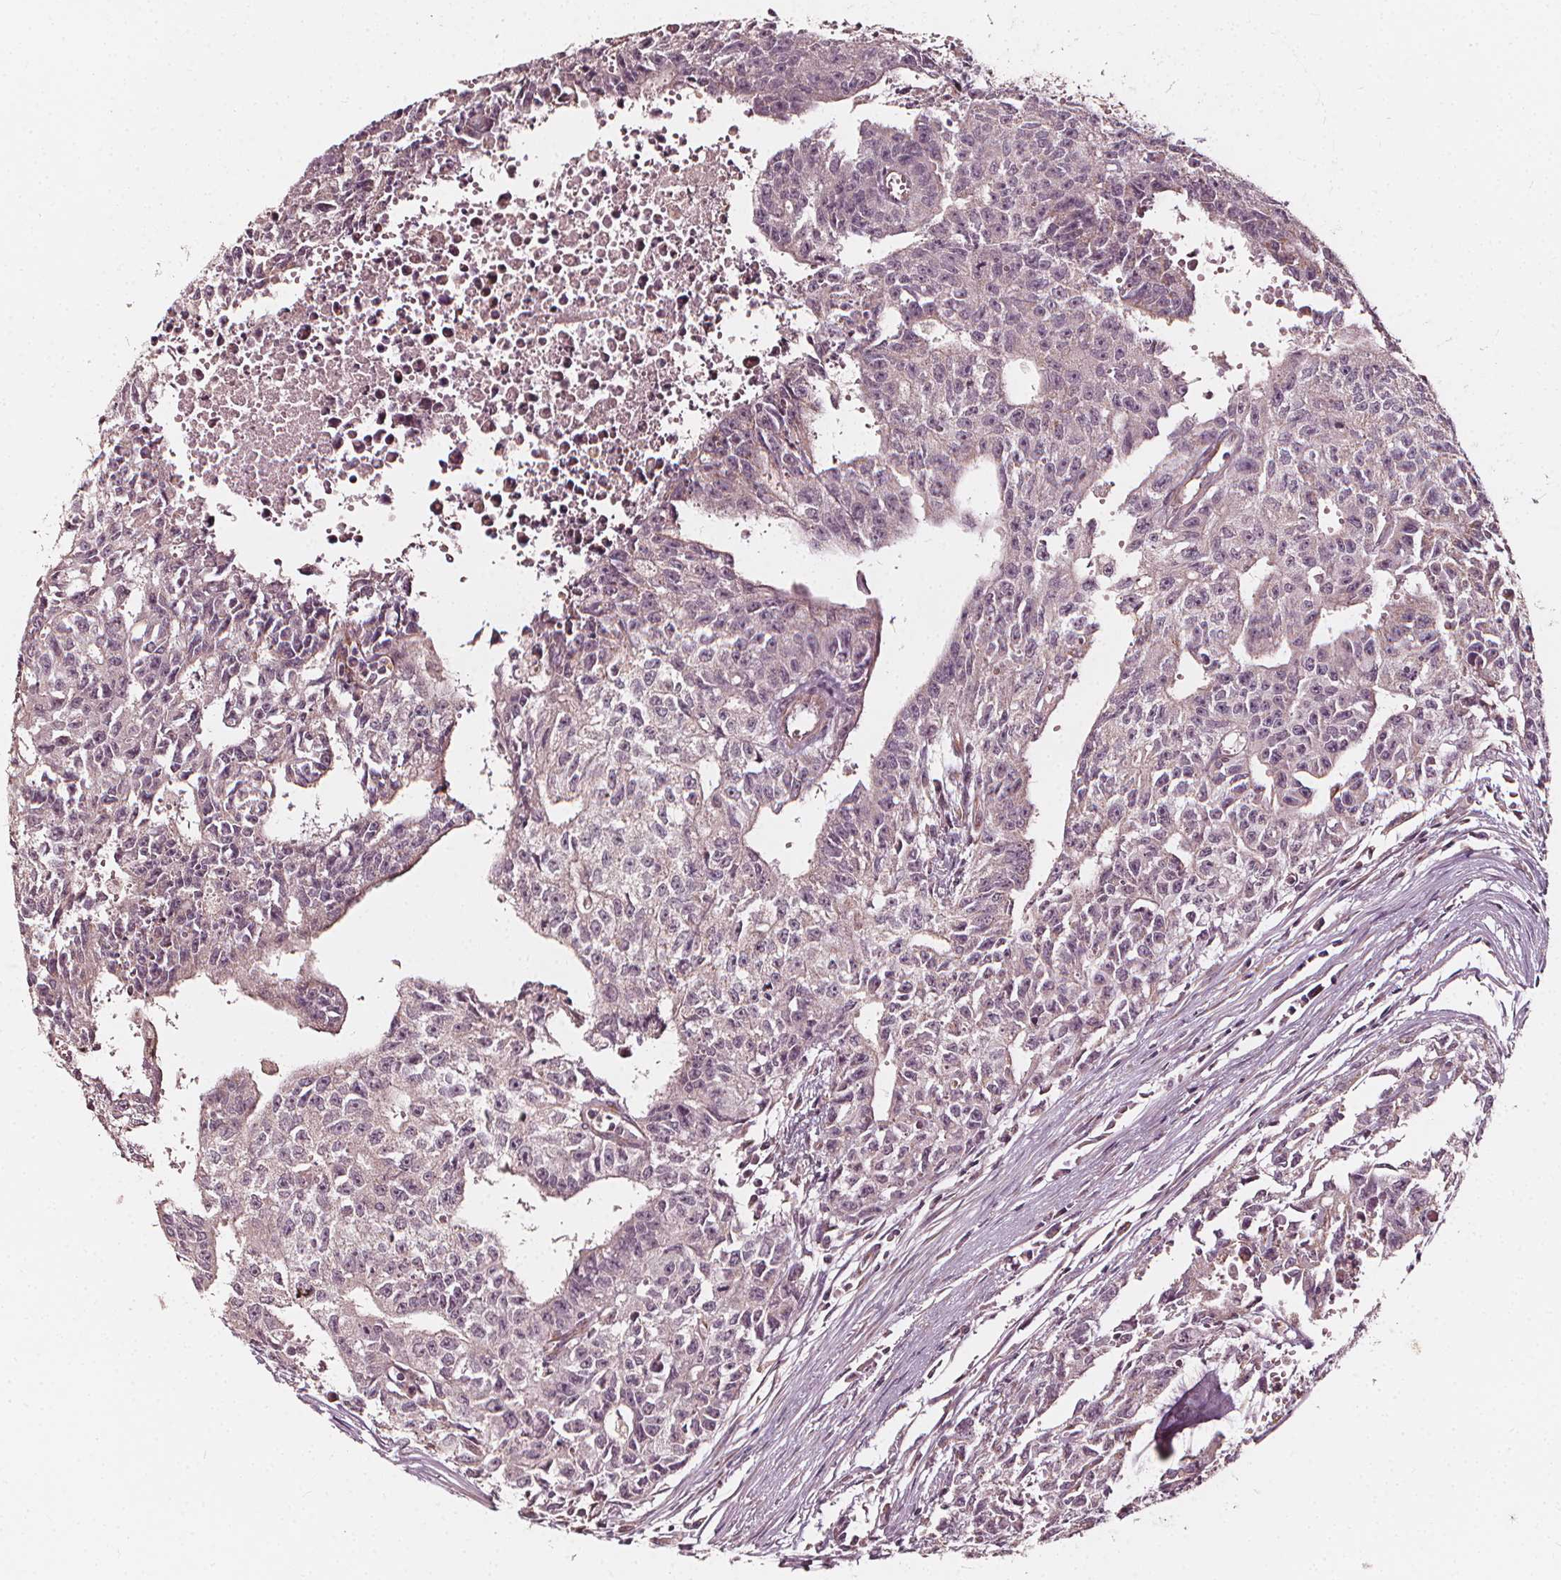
{"staining": {"intensity": "moderate", "quantity": "<25%", "location": "nuclear"}, "tissue": "testis cancer", "cell_type": "Tumor cells", "image_type": "cancer", "snomed": [{"axis": "morphology", "description": "Carcinoma, Embryonal, NOS"}, {"axis": "morphology", "description": "Teratoma, malignant, NOS"}, {"axis": "topography", "description": "Testis"}], "caption": "Teratoma (malignant) (testis) stained for a protein (brown) exhibits moderate nuclear positive staining in approximately <25% of tumor cells.", "gene": "NPC1L1", "patient": {"sex": "male", "age": 24}}